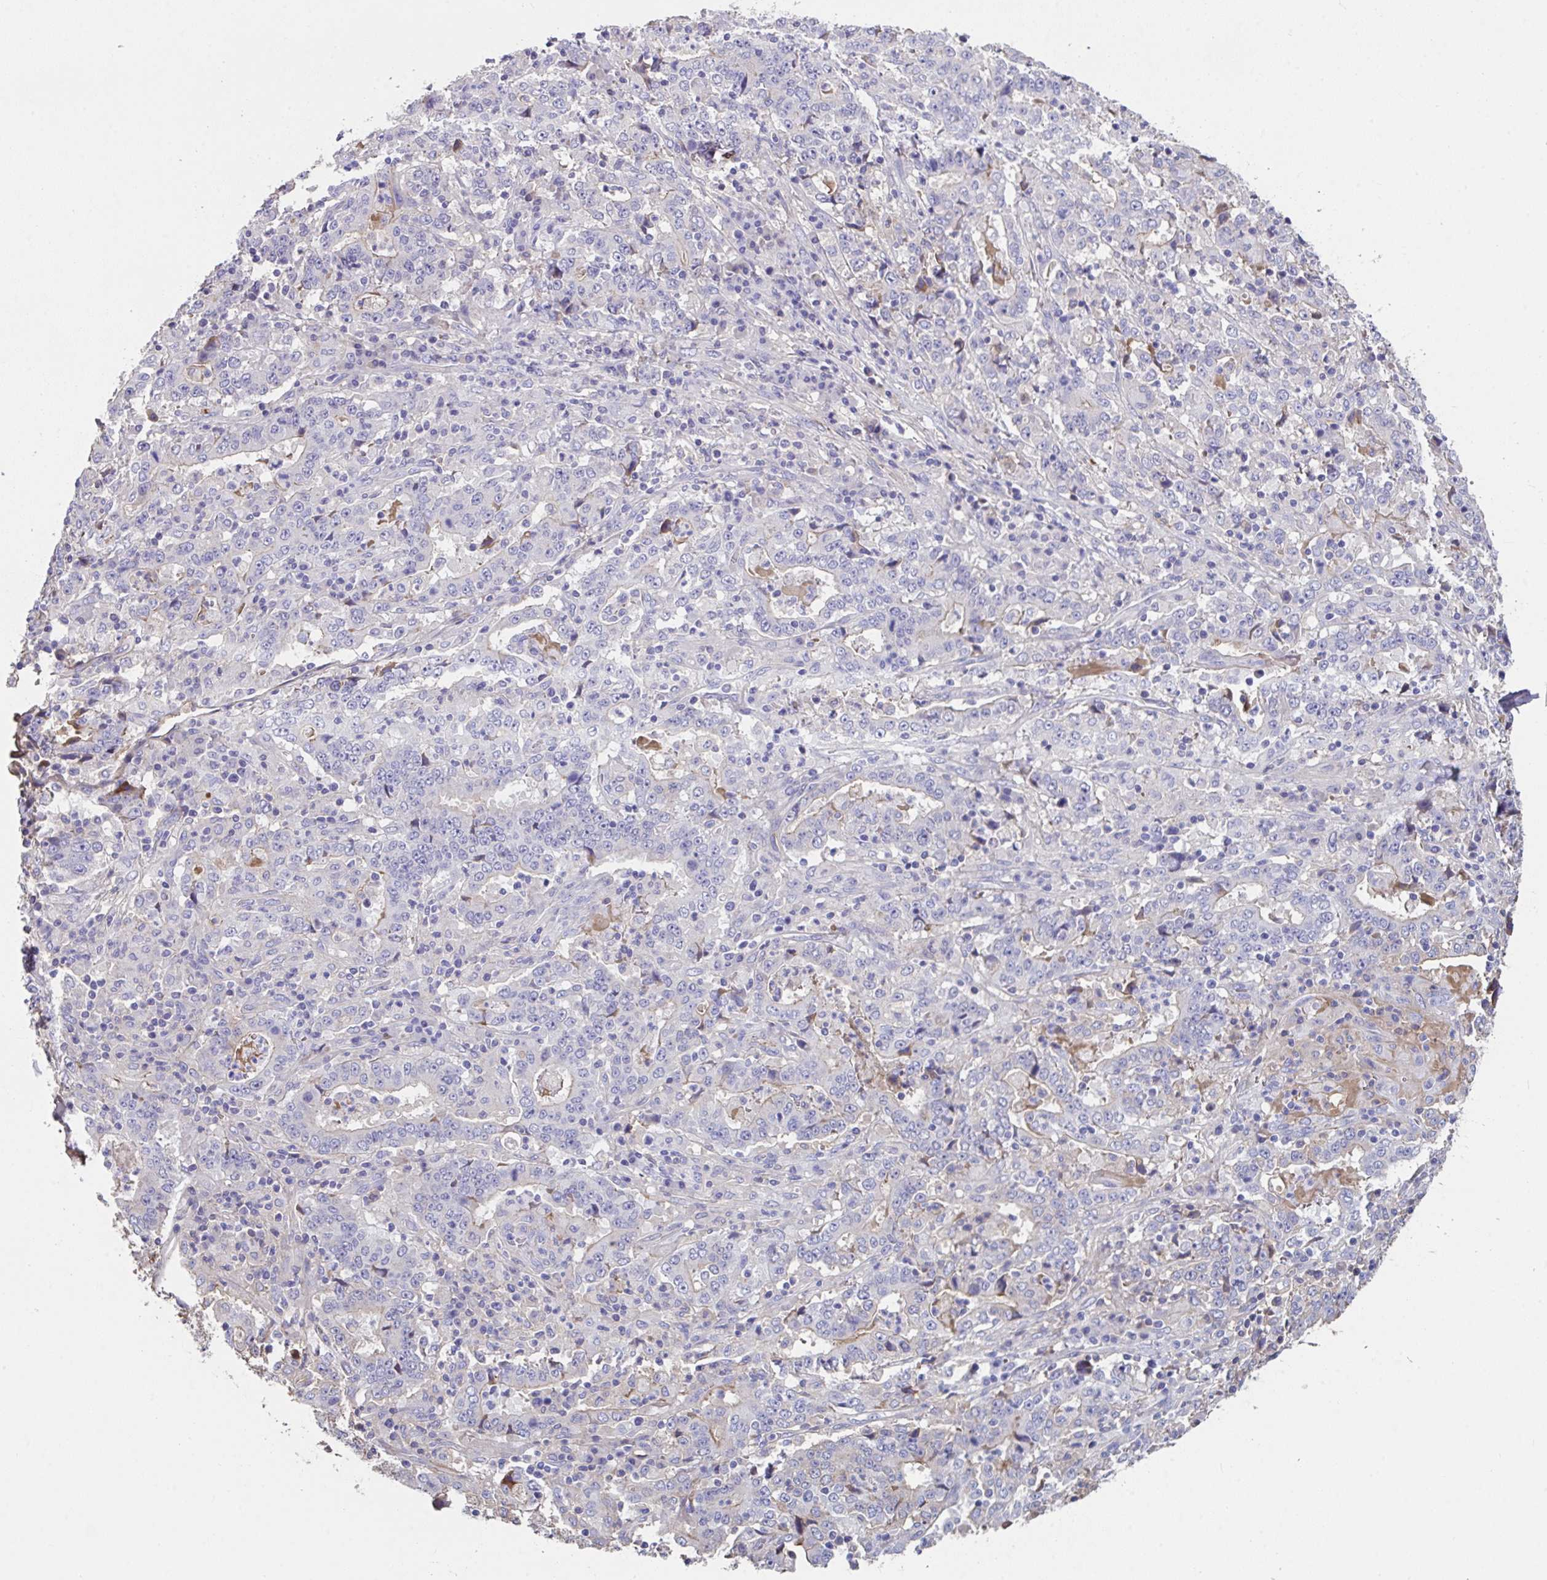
{"staining": {"intensity": "negative", "quantity": "none", "location": "none"}, "tissue": "stomach cancer", "cell_type": "Tumor cells", "image_type": "cancer", "snomed": [{"axis": "morphology", "description": "Normal tissue, NOS"}, {"axis": "morphology", "description": "Adenocarcinoma, NOS"}, {"axis": "topography", "description": "Stomach, upper"}, {"axis": "topography", "description": "Stomach"}], "caption": "Immunohistochemical staining of human adenocarcinoma (stomach) shows no significant staining in tumor cells.", "gene": "ZNF813", "patient": {"sex": "male", "age": 59}}